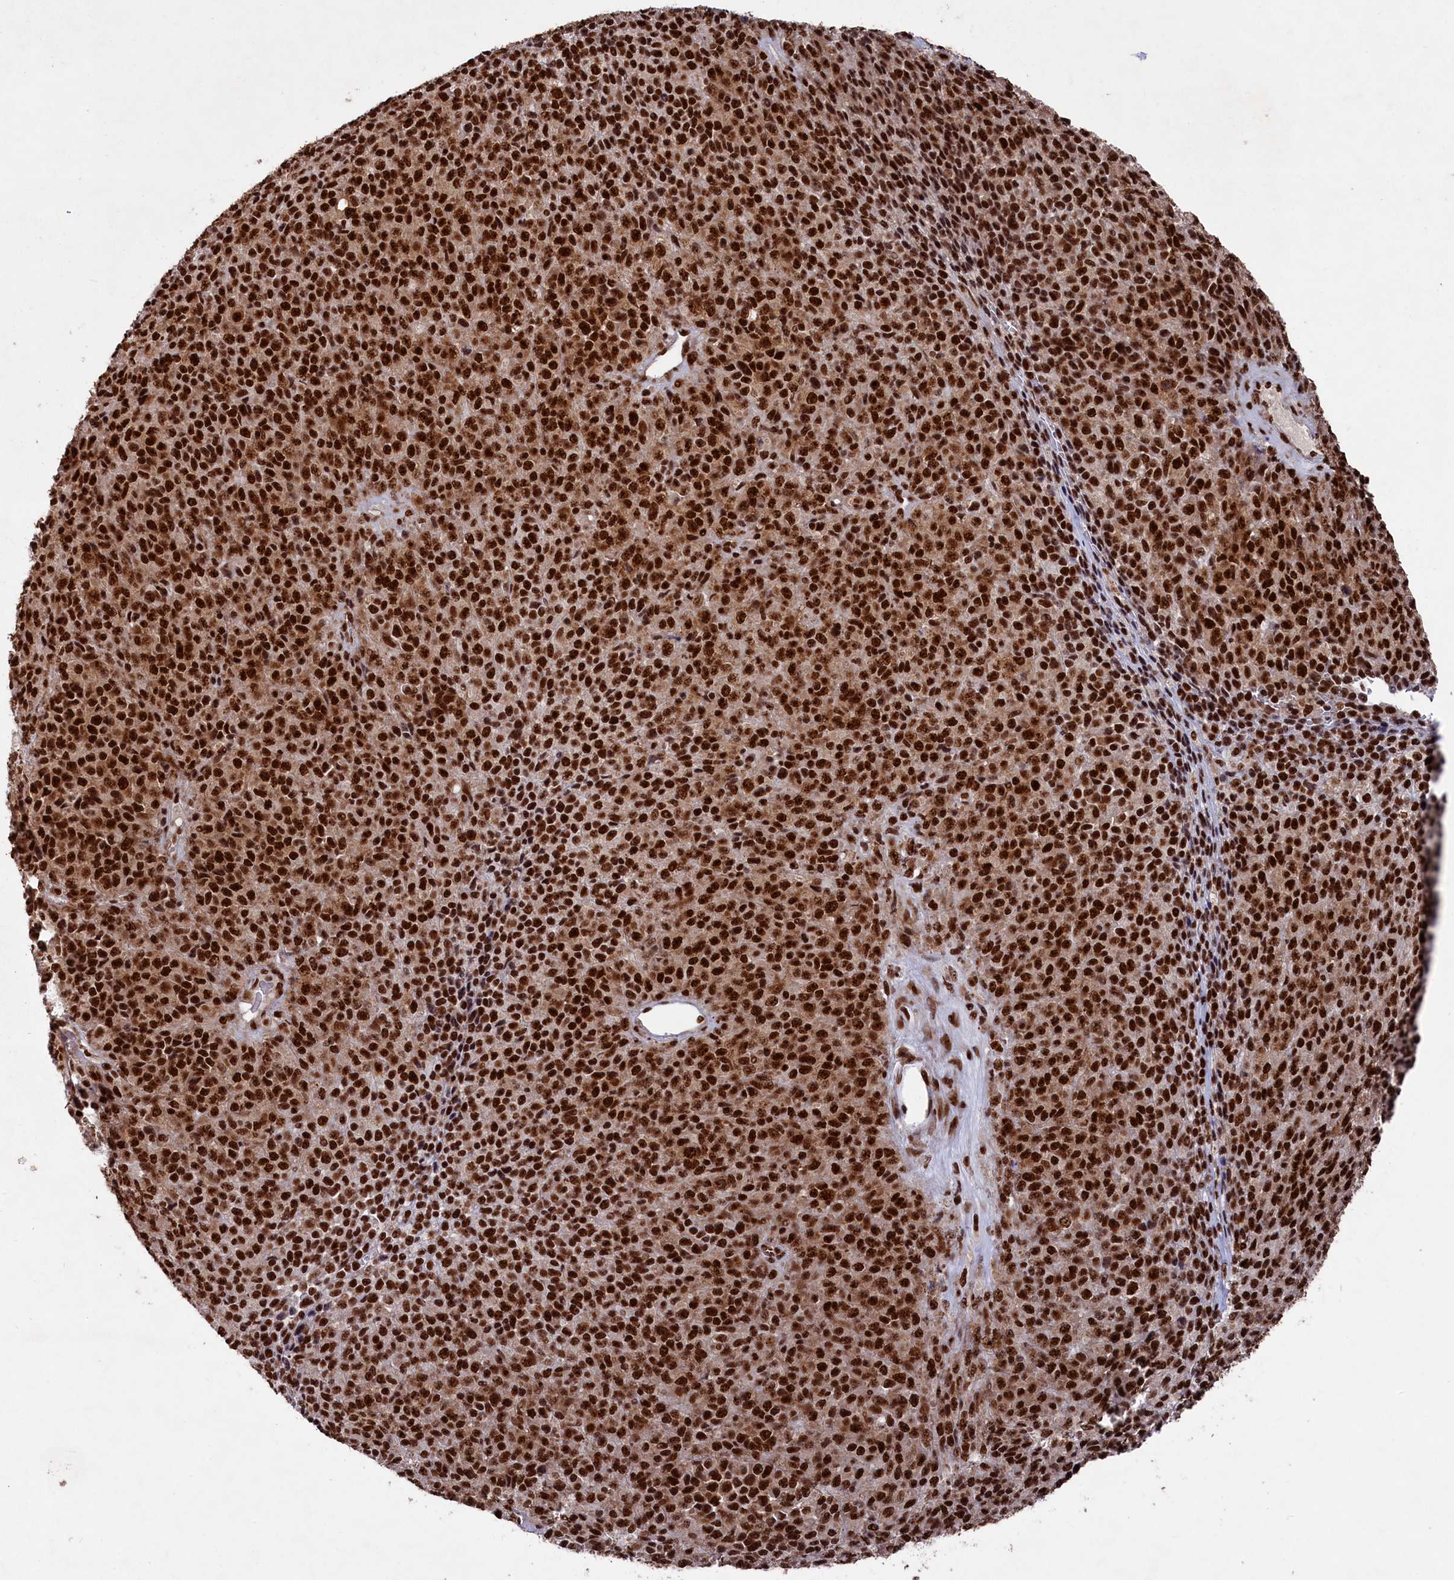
{"staining": {"intensity": "strong", "quantity": ">75%", "location": "nuclear"}, "tissue": "melanoma", "cell_type": "Tumor cells", "image_type": "cancer", "snomed": [{"axis": "morphology", "description": "Malignant melanoma, Metastatic site"}, {"axis": "topography", "description": "Brain"}], "caption": "The immunohistochemical stain shows strong nuclear positivity in tumor cells of melanoma tissue. The staining was performed using DAB to visualize the protein expression in brown, while the nuclei were stained in blue with hematoxylin (Magnification: 20x).", "gene": "PRPF31", "patient": {"sex": "female", "age": 56}}